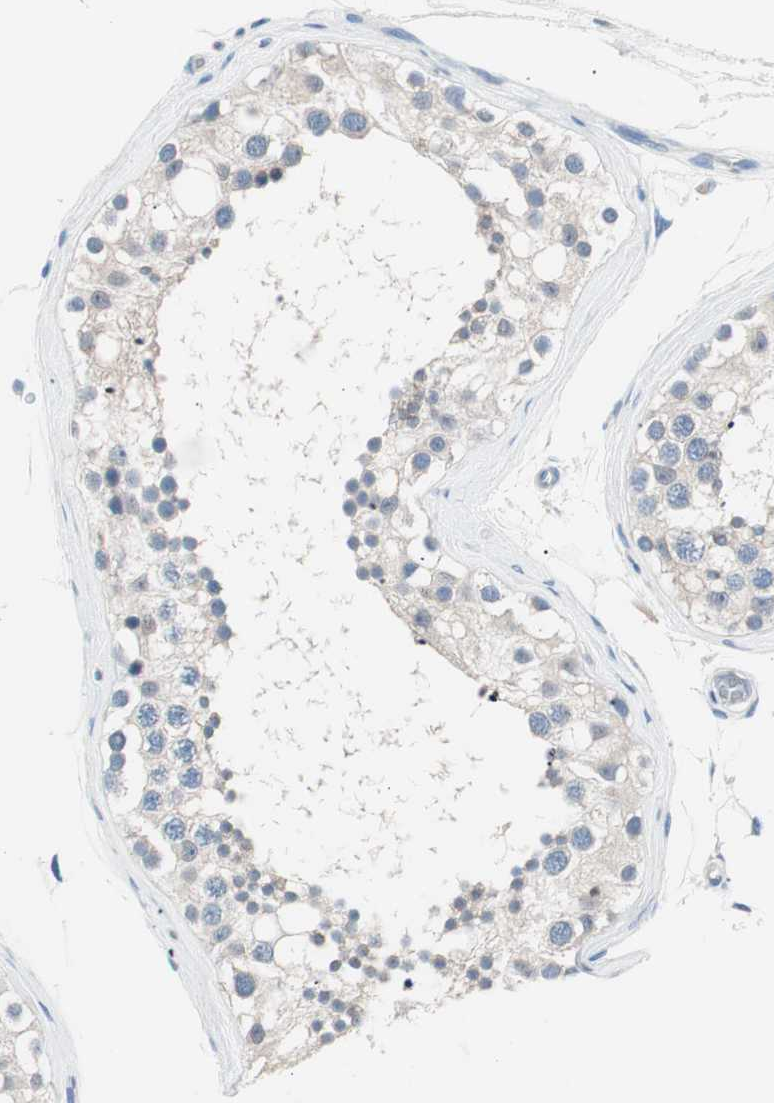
{"staining": {"intensity": "weak", "quantity": "25%-75%", "location": "cytoplasmic/membranous"}, "tissue": "testis", "cell_type": "Cells in seminiferous ducts", "image_type": "normal", "snomed": [{"axis": "morphology", "description": "Normal tissue, NOS"}, {"axis": "topography", "description": "Testis"}], "caption": "A histopathology image of testis stained for a protein exhibits weak cytoplasmic/membranous brown staining in cells in seminiferous ducts. (Stains: DAB (3,3'-diaminobenzidine) in brown, nuclei in blue, Microscopy: brightfield microscopy at high magnification).", "gene": "VIL1", "patient": {"sex": "male", "age": 68}}